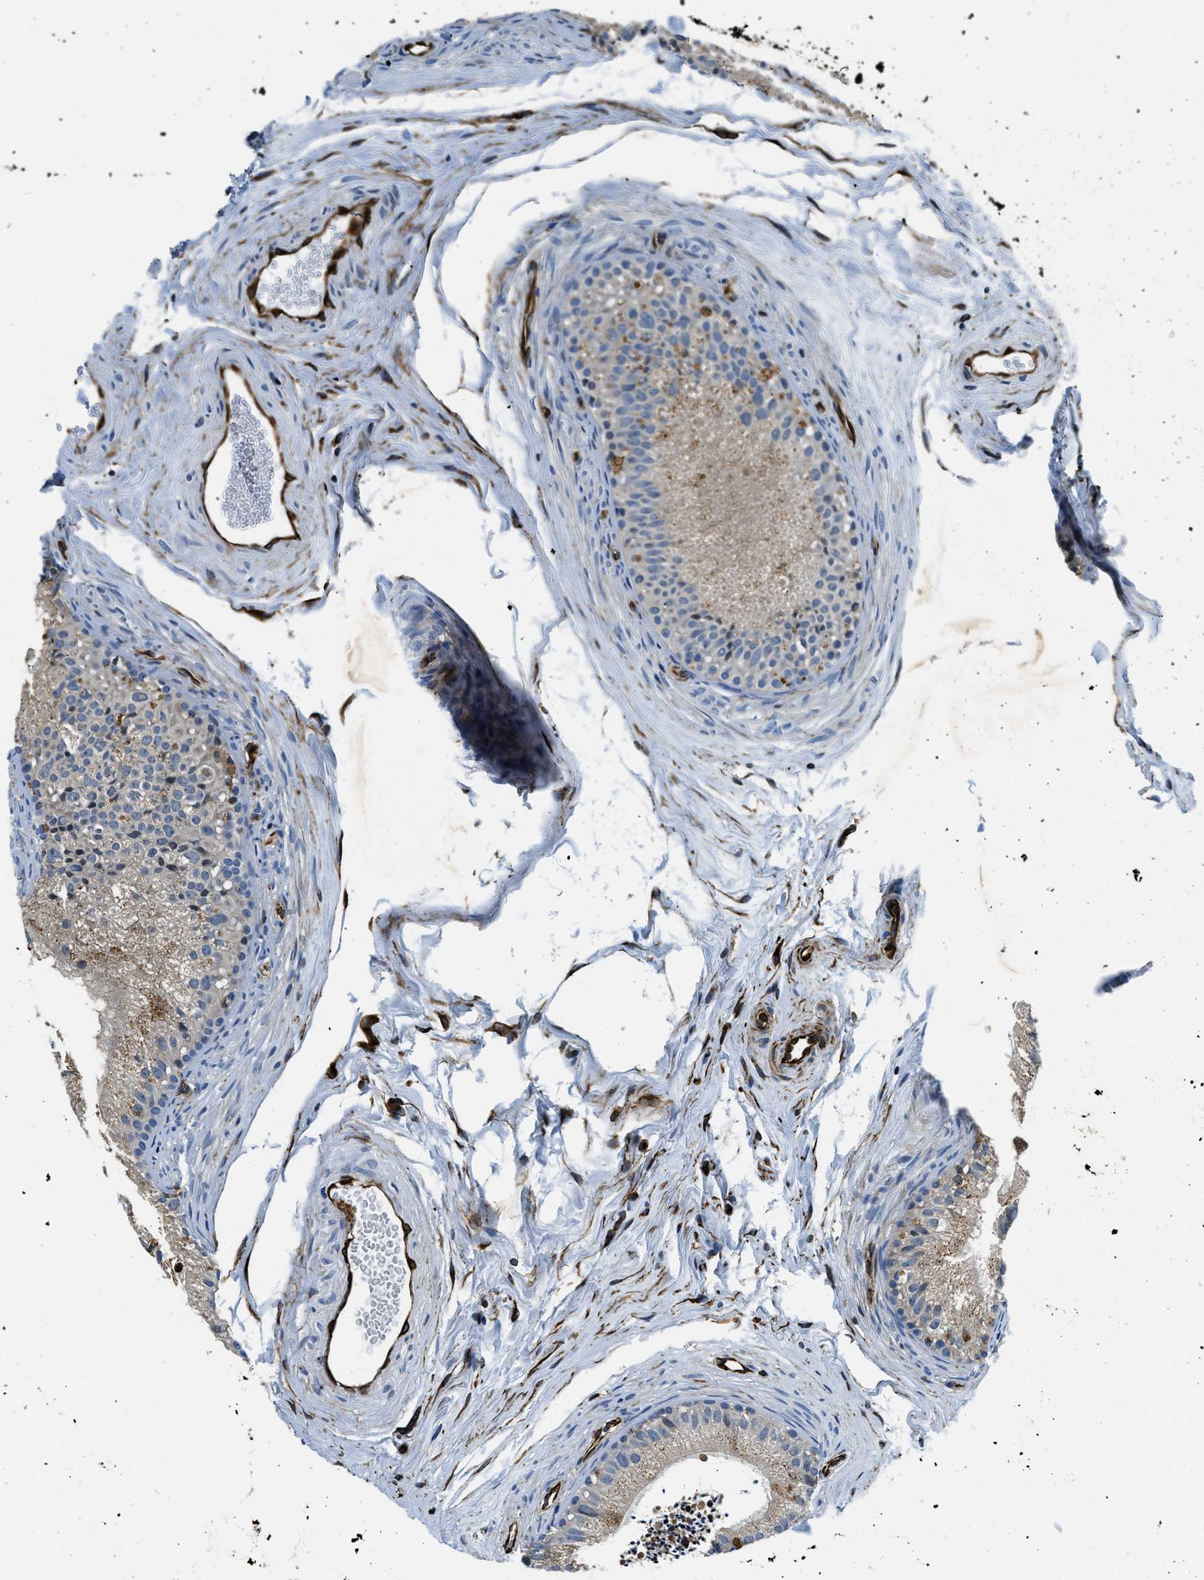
{"staining": {"intensity": "moderate", "quantity": "<25%", "location": "cytoplasmic/membranous"}, "tissue": "epididymis", "cell_type": "Glandular cells", "image_type": "normal", "snomed": [{"axis": "morphology", "description": "Normal tissue, NOS"}, {"axis": "topography", "description": "Epididymis"}], "caption": "IHC (DAB) staining of benign epididymis exhibits moderate cytoplasmic/membranous protein positivity in about <25% of glandular cells. (Stains: DAB in brown, nuclei in blue, Microscopy: brightfield microscopy at high magnification).", "gene": "GNS", "patient": {"sex": "male", "age": 56}}